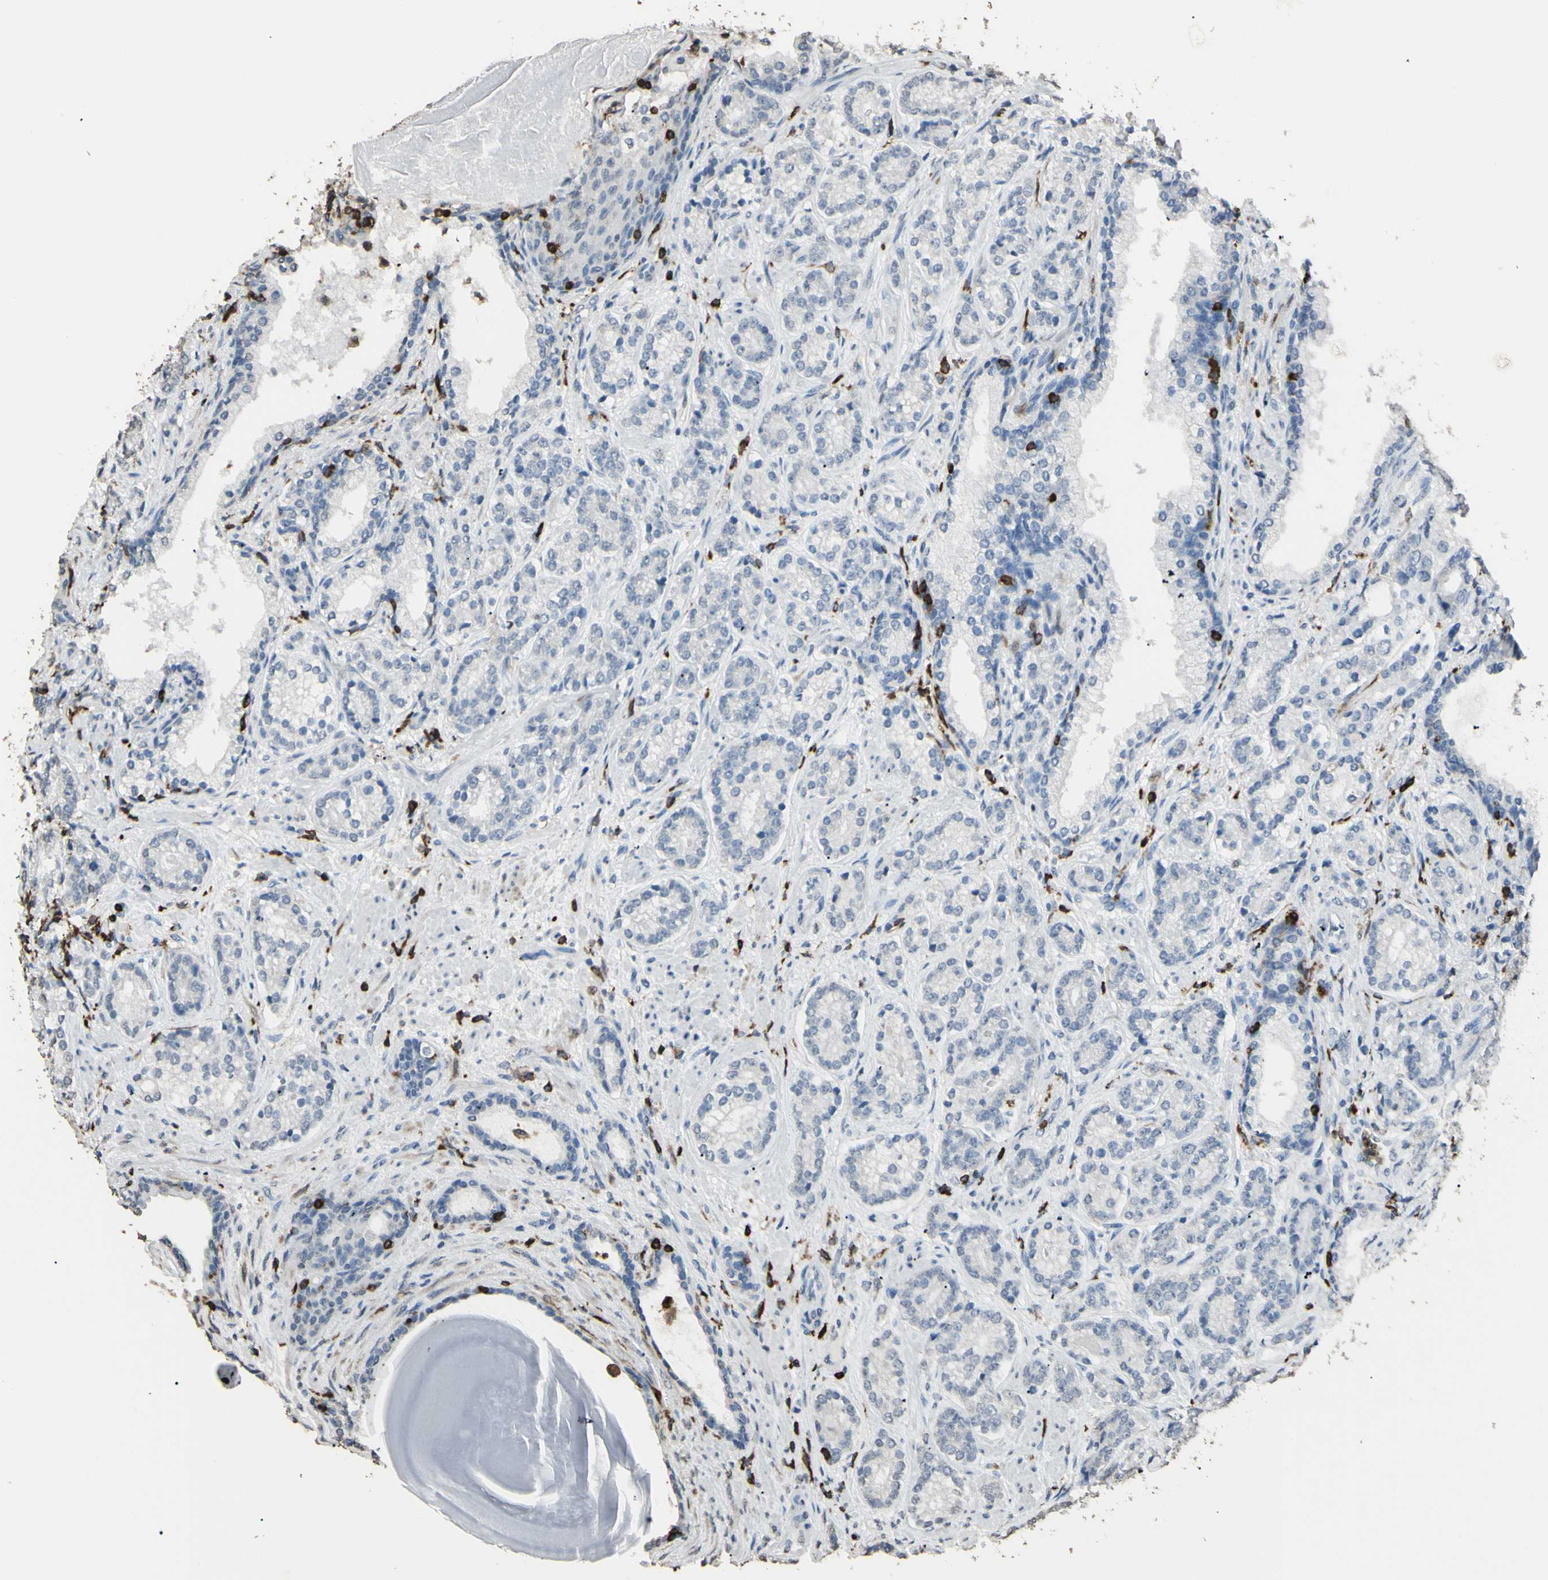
{"staining": {"intensity": "negative", "quantity": "none", "location": "none"}, "tissue": "prostate cancer", "cell_type": "Tumor cells", "image_type": "cancer", "snomed": [{"axis": "morphology", "description": "Adenocarcinoma, High grade"}, {"axis": "topography", "description": "Prostate"}], "caption": "Image shows no significant protein staining in tumor cells of adenocarcinoma (high-grade) (prostate).", "gene": "PSTPIP1", "patient": {"sex": "male", "age": 61}}